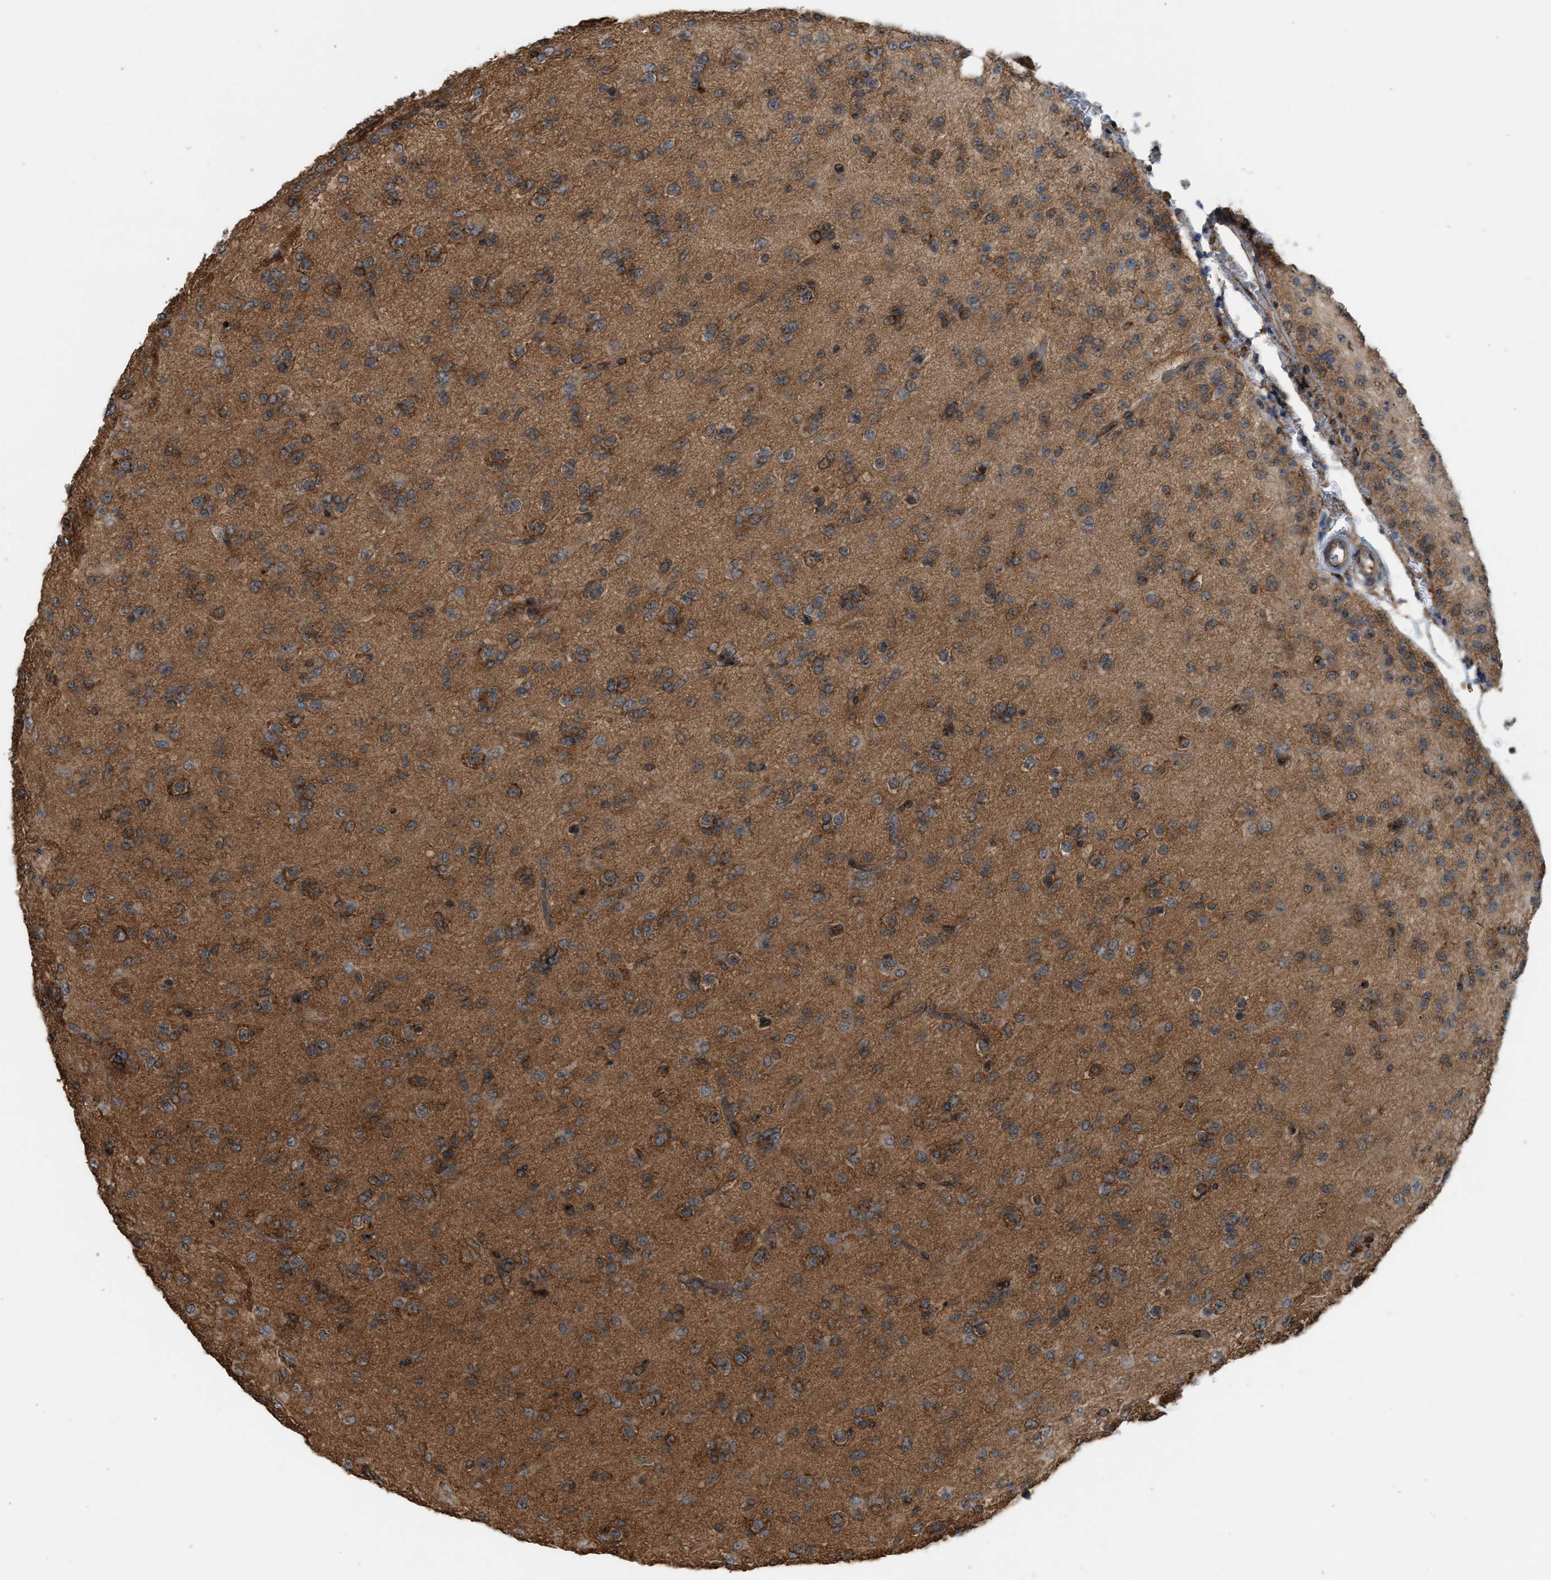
{"staining": {"intensity": "moderate", "quantity": ">75%", "location": "cytoplasmic/membranous"}, "tissue": "glioma", "cell_type": "Tumor cells", "image_type": "cancer", "snomed": [{"axis": "morphology", "description": "Glioma, malignant, Low grade"}, {"axis": "topography", "description": "Brain"}], "caption": "Moderate cytoplasmic/membranous expression for a protein is seen in about >75% of tumor cells of glioma using immunohistochemistry (IHC).", "gene": "BAIAP2L1", "patient": {"sex": "male", "age": 65}}